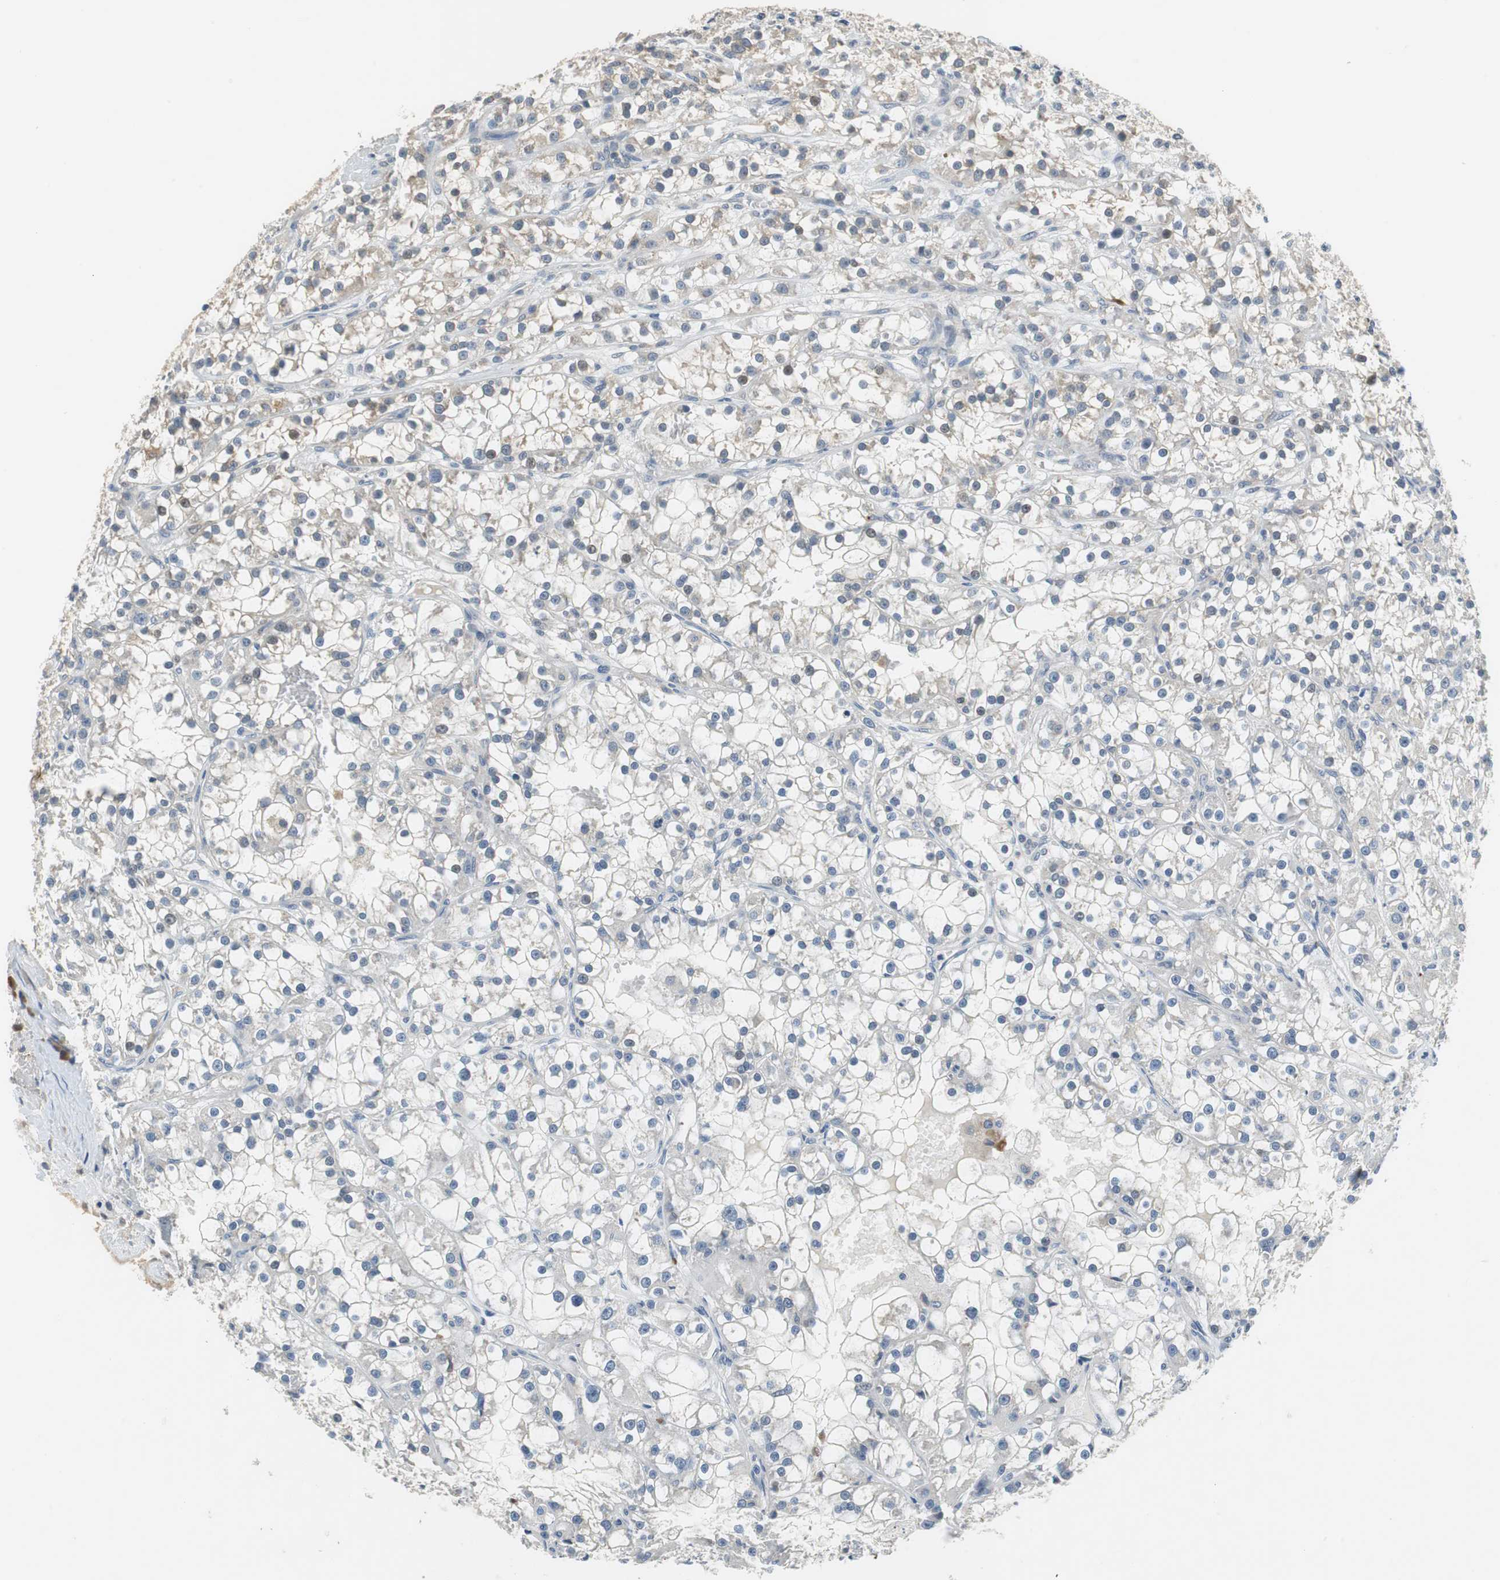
{"staining": {"intensity": "weak", "quantity": "<25%", "location": "cytoplasmic/membranous"}, "tissue": "renal cancer", "cell_type": "Tumor cells", "image_type": "cancer", "snomed": [{"axis": "morphology", "description": "Adenocarcinoma, NOS"}, {"axis": "topography", "description": "Kidney"}], "caption": "A micrograph of adenocarcinoma (renal) stained for a protein displays no brown staining in tumor cells.", "gene": "GLCCI1", "patient": {"sex": "female", "age": 52}}